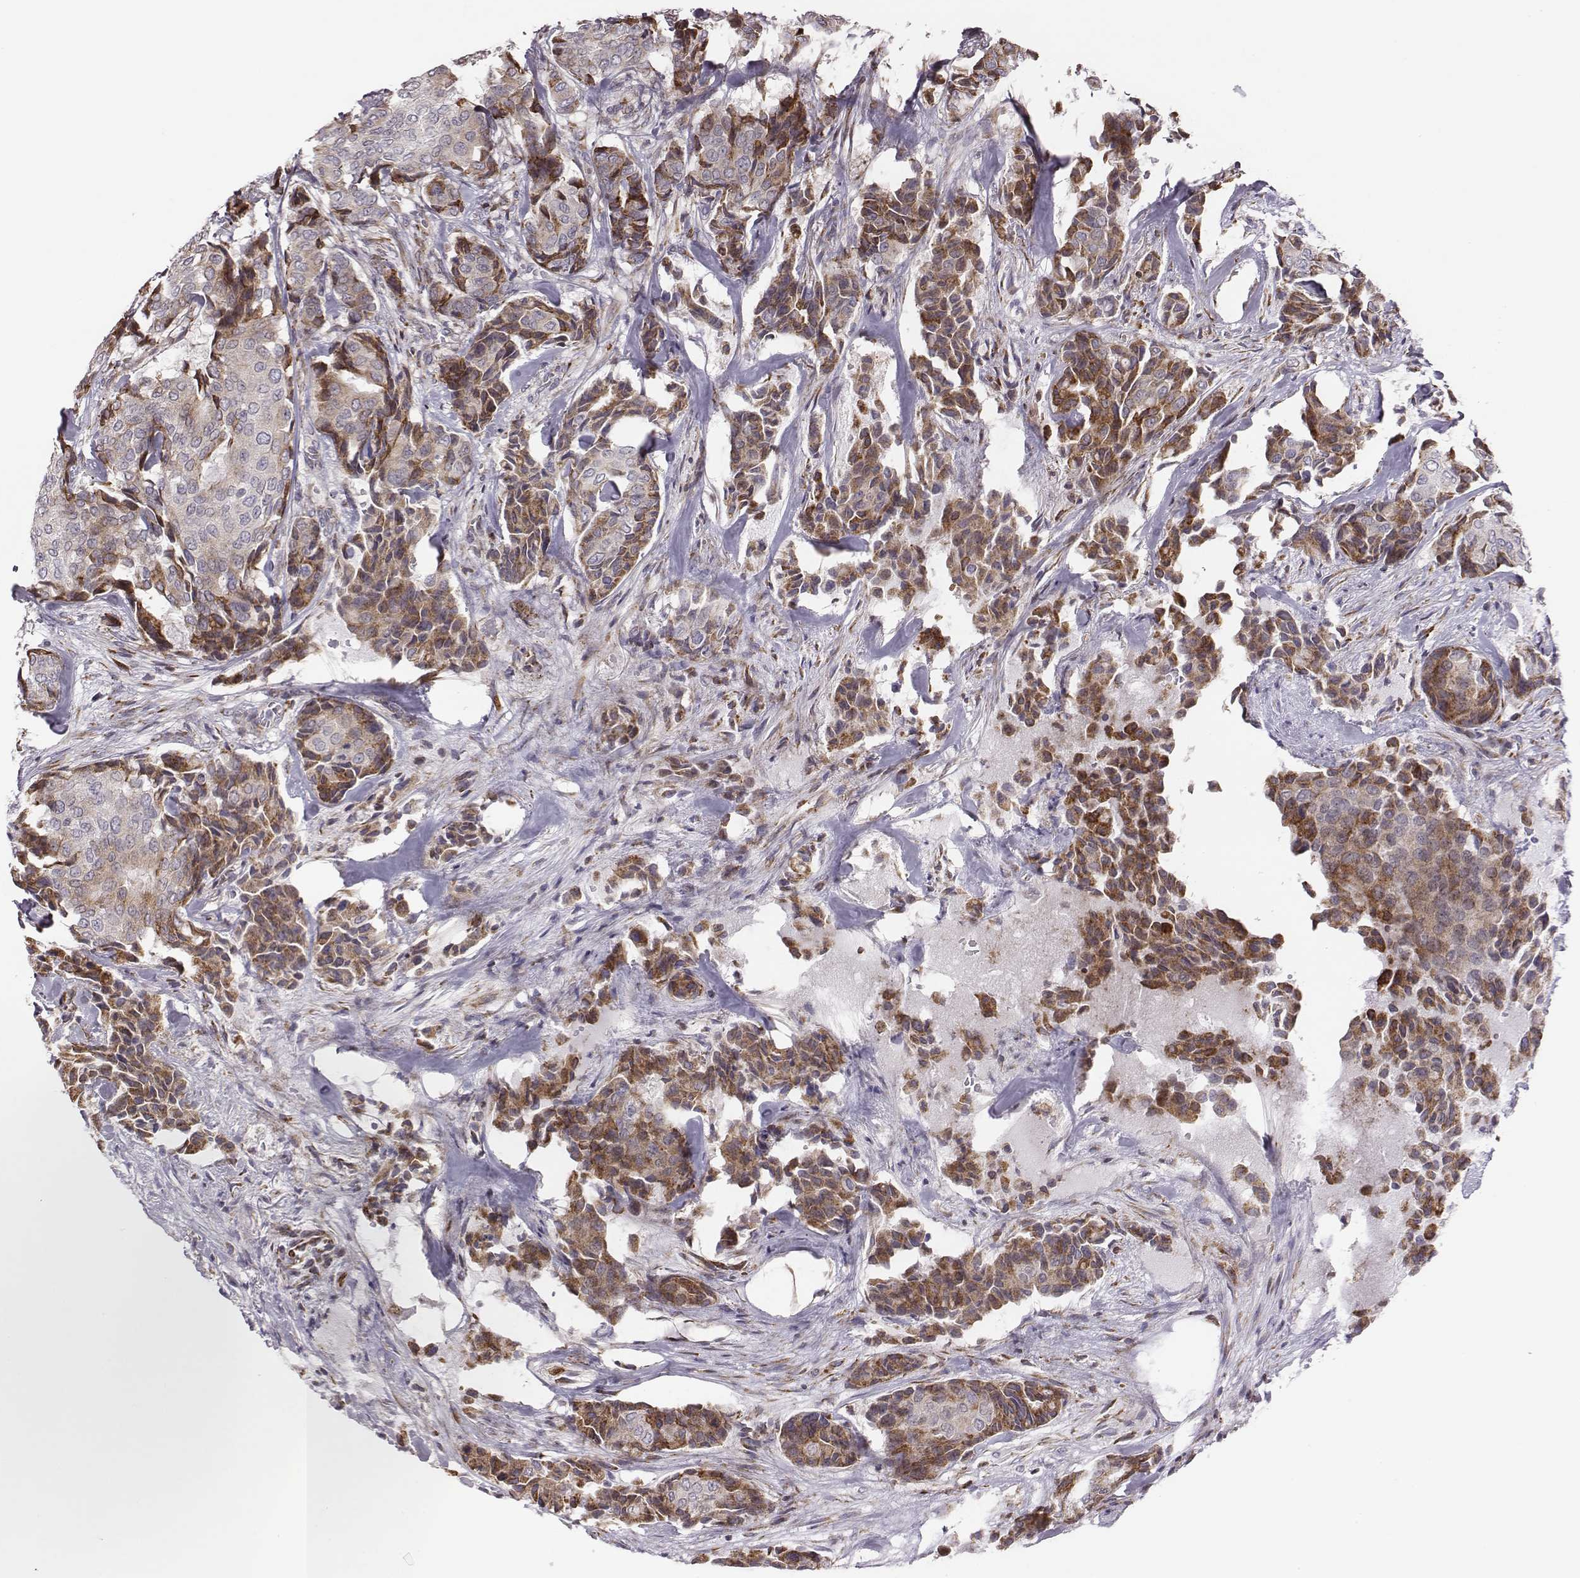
{"staining": {"intensity": "moderate", "quantity": ">75%", "location": "cytoplasmic/membranous"}, "tissue": "breast cancer", "cell_type": "Tumor cells", "image_type": "cancer", "snomed": [{"axis": "morphology", "description": "Duct carcinoma"}, {"axis": "topography", "description": "Breast"}], "caption": "The image exhibits staining of intraductal carcinoma (breast), revealing moderate cytoplasmic/membranous protein positivity (brown color) within tumor cells. Using DAB (3,3'-diaminobenzidine) (brown) and hematoxylin (blue) stains, captured at high magnification using brightfield microscopy.", "gene": "SELENOI", "patient": {"sex": "female", "age": 75}}